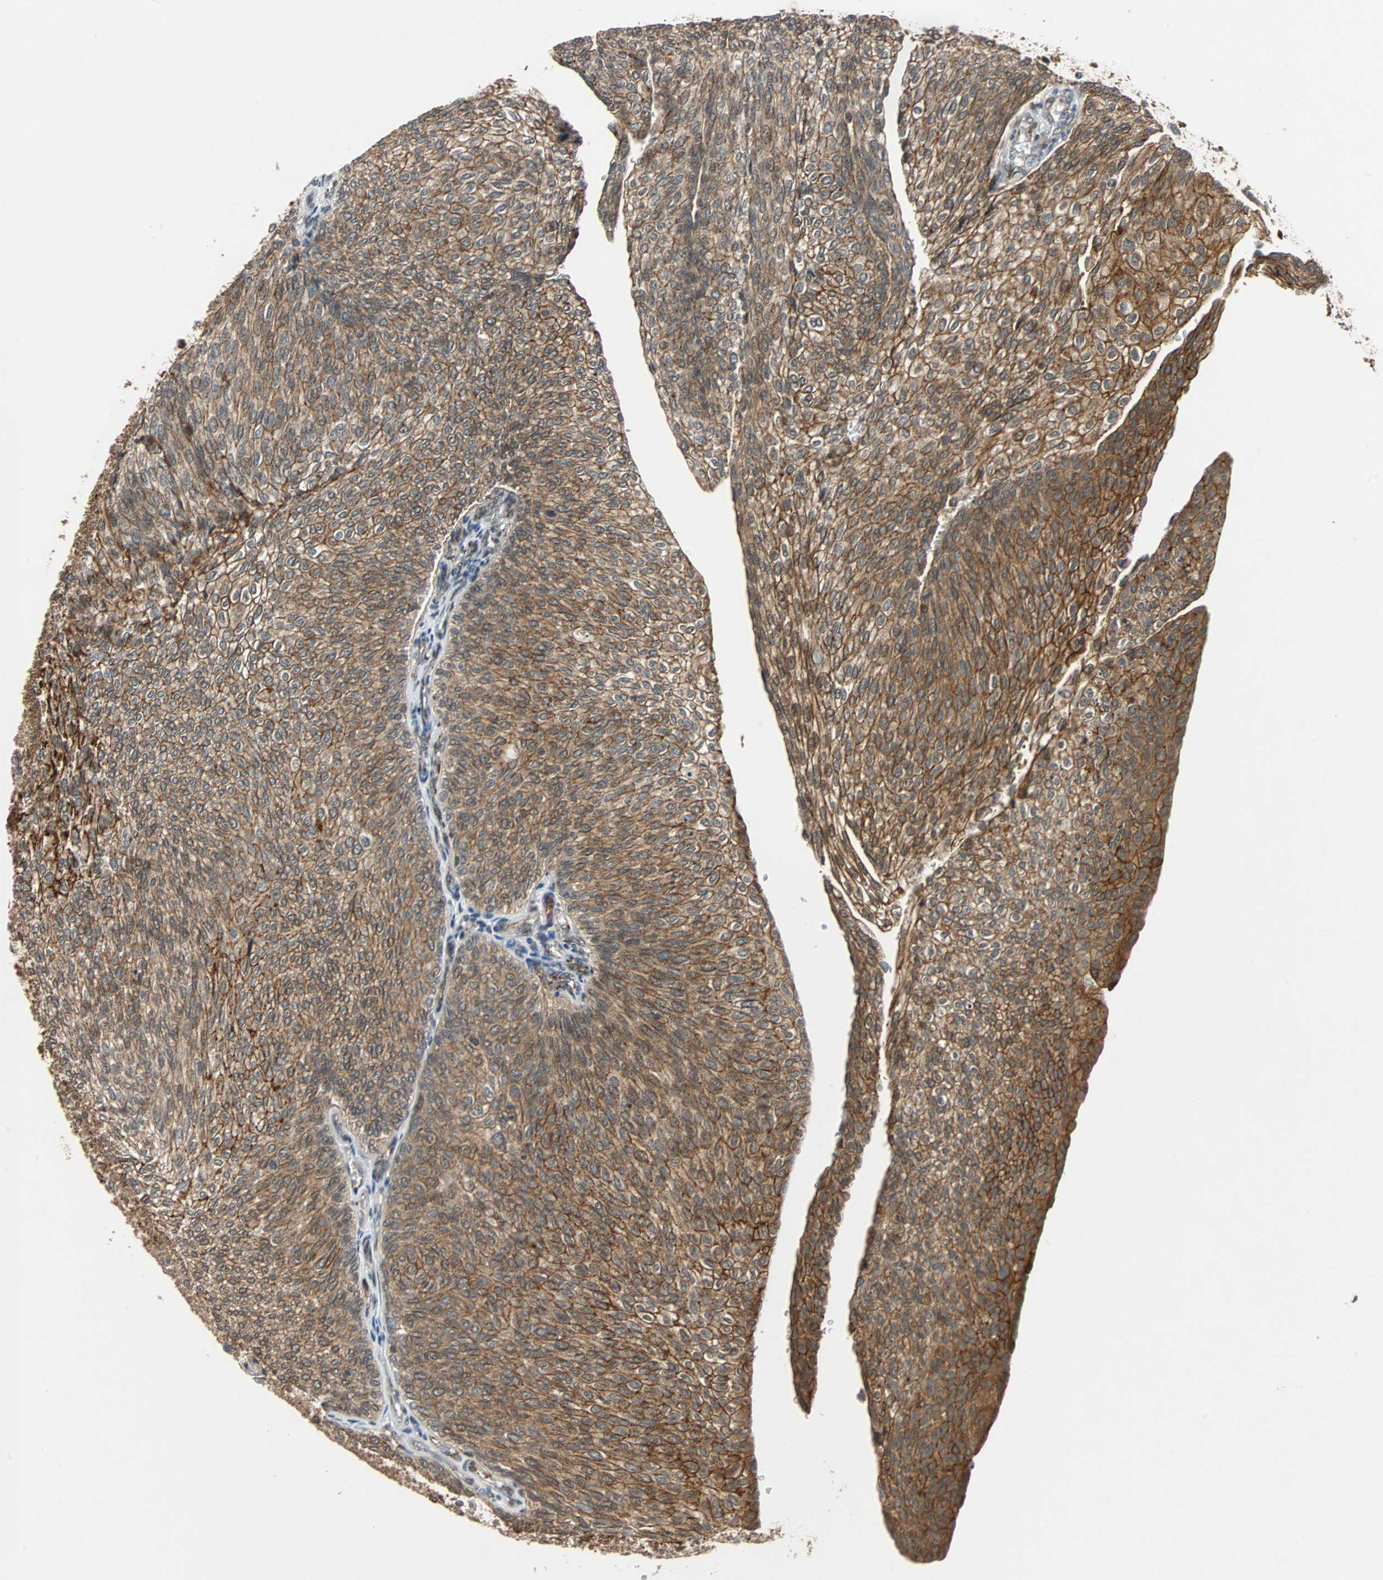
{"staining": {"intensity": "strong", "quantity": ">75%", "location": "cytoplasmic/membranous"}, "tissue": "urothelial cancer", "cell_type": "Tumor cells", "image_type": "cancer", "snomed": [{"axis": "morphology", "description": "Urothelial carcinoma, Low grade"}, {"axis": "topography", "description": "Urinary bladder"}], "caption": "Human urothelial cancer stained for a protein (brown) reveals strong cytoplasmic/membranous positive staining in approximately >75% of tumor cells.", "gene": "LSR", "patient": {"sex": "female", "age": 79}}